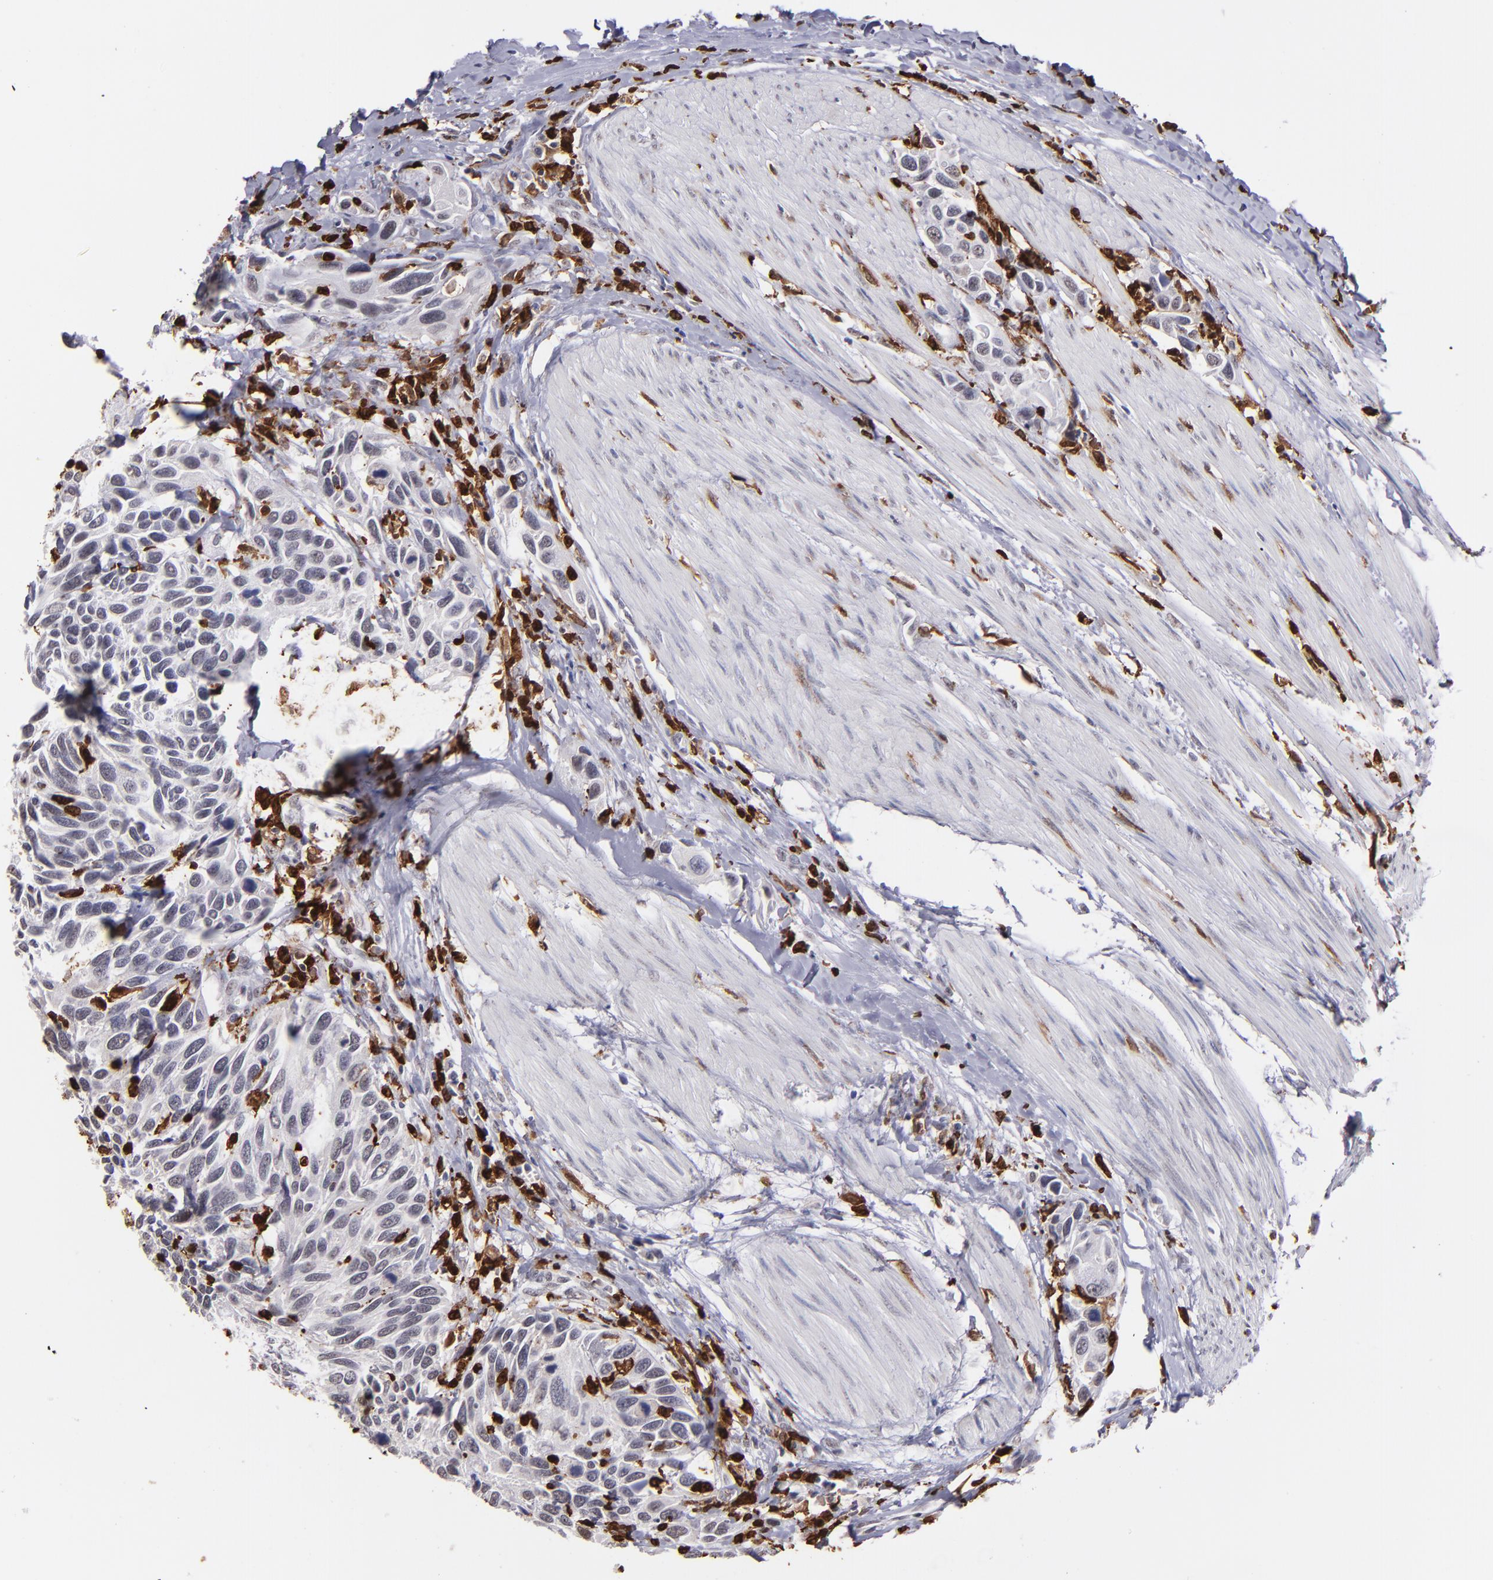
{"staining": {"intensity": "negative", "quantity": "none", "location": "none"}, "tissue": "urothelial cancer", "cell_type": "Tumor cells", "image_type": "cancer", "snomed": [{"axis": "morphology", "description": "Urothelial carcinoma, High grade"}, {"axis": "topography", "description": "Urinary bladder"}], "caption": "DAB (3,3'-diaminobenzidine) immunohistochemical staining of urothelial cancer exhibits no significant positivity in tumor cells.", "gene": "NCF2", "patient": {"sex": "male", "age": 66}}